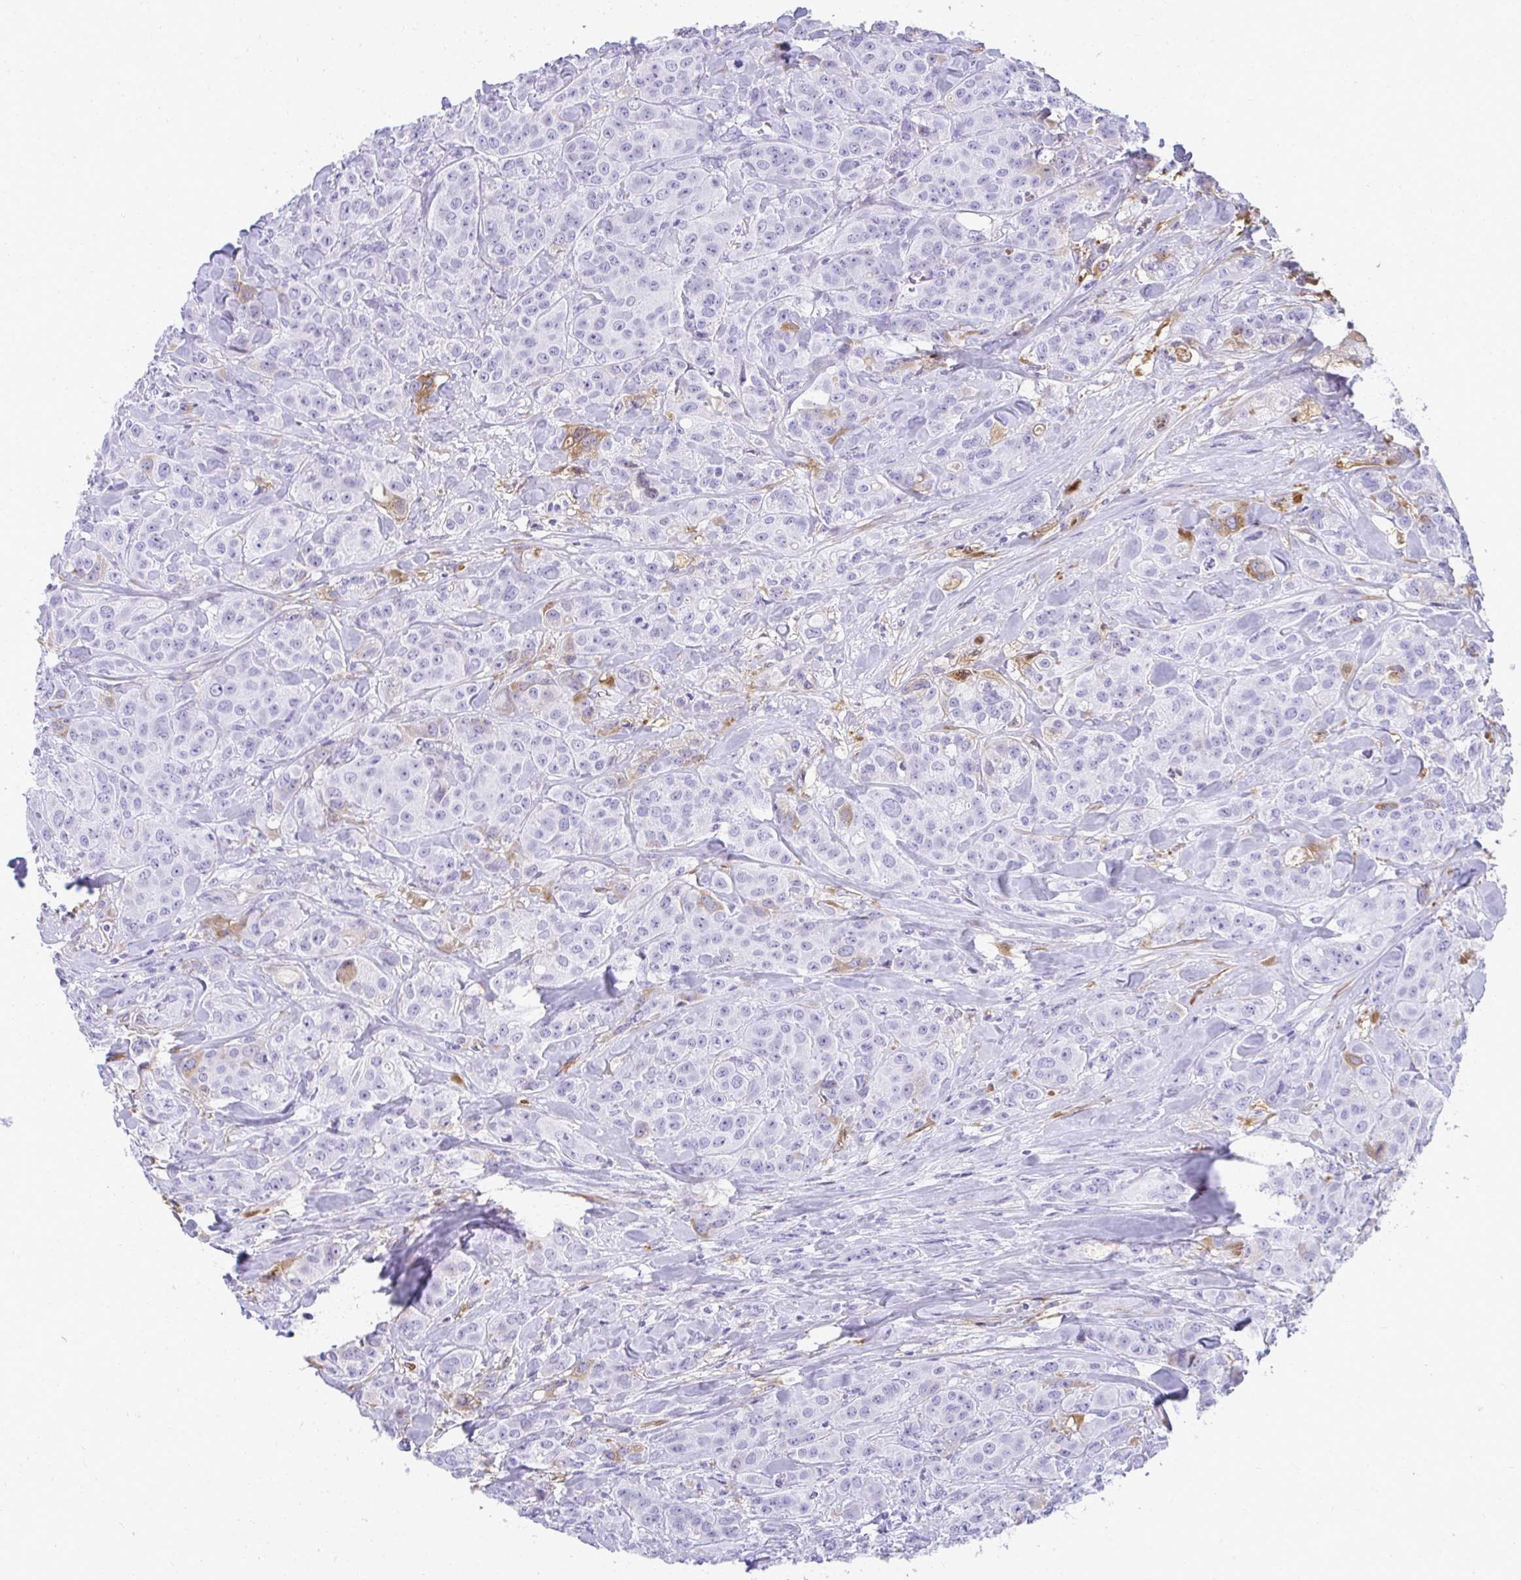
{"staining": {"intensity": "negative", "quantity": "none", "location": "none"}, "tissue": "breast cancer", "cell_type": "Tumor cells", "image_type": "cancer", "snomed": [{"axis": "morphology", "description": "Normal tissue, NOS"}, {"axis": "morphology", "description": "Duct carcinoma"}, {"axis": "topography", "description": "Breast"}], "caption": "Tumor cells show no significant positivity in invasive ductal carcinoma (breast). (DAB immunohistochemistry (IHC) visualized using brightfield microscopy, high magnification).", "gene": "ZSWIM3", "patient": {"sex": "female", "age": 43}}